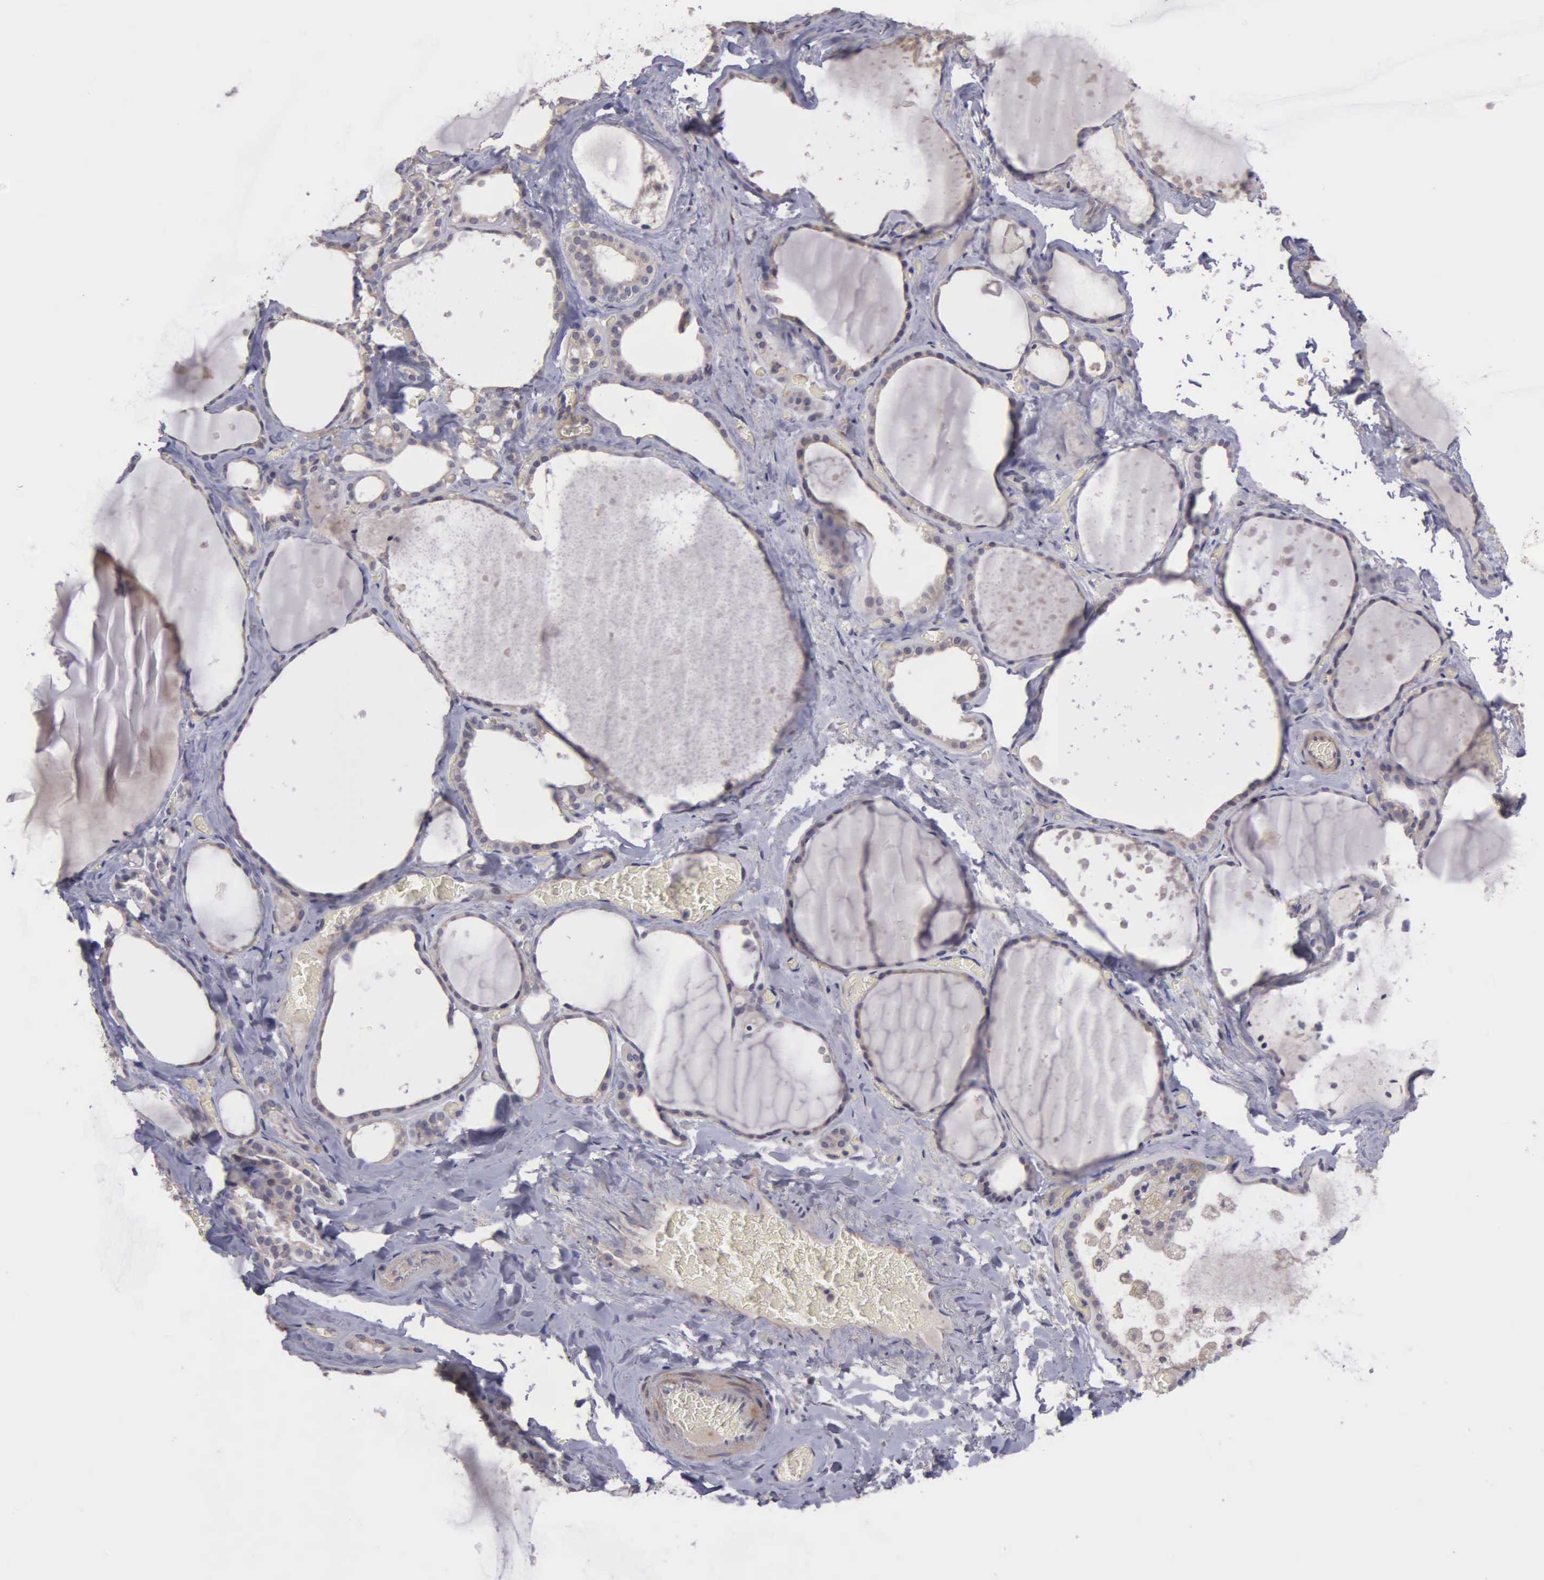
{"staining": {"intensity": "weak", "quantity": ">75%", "location": "cytoplasmic/membranous"}, "tissue": "thyroid gland", "cell_type": "Glandular cells", "image_type": "normal", "snomed": [{"axis": "morphology", "description": "Normal tissue, NOS"}, {"axis": "topography", "description": "Thyroid gland"}], "caption": "Immunohistochemical staining of benign human thyroid gland displays low levels of weak cytoplasmic/membranous positivity in about >75% of glandular cells.", "gene": "RTL10", "patient": {"sex": "male", "age": 76}}